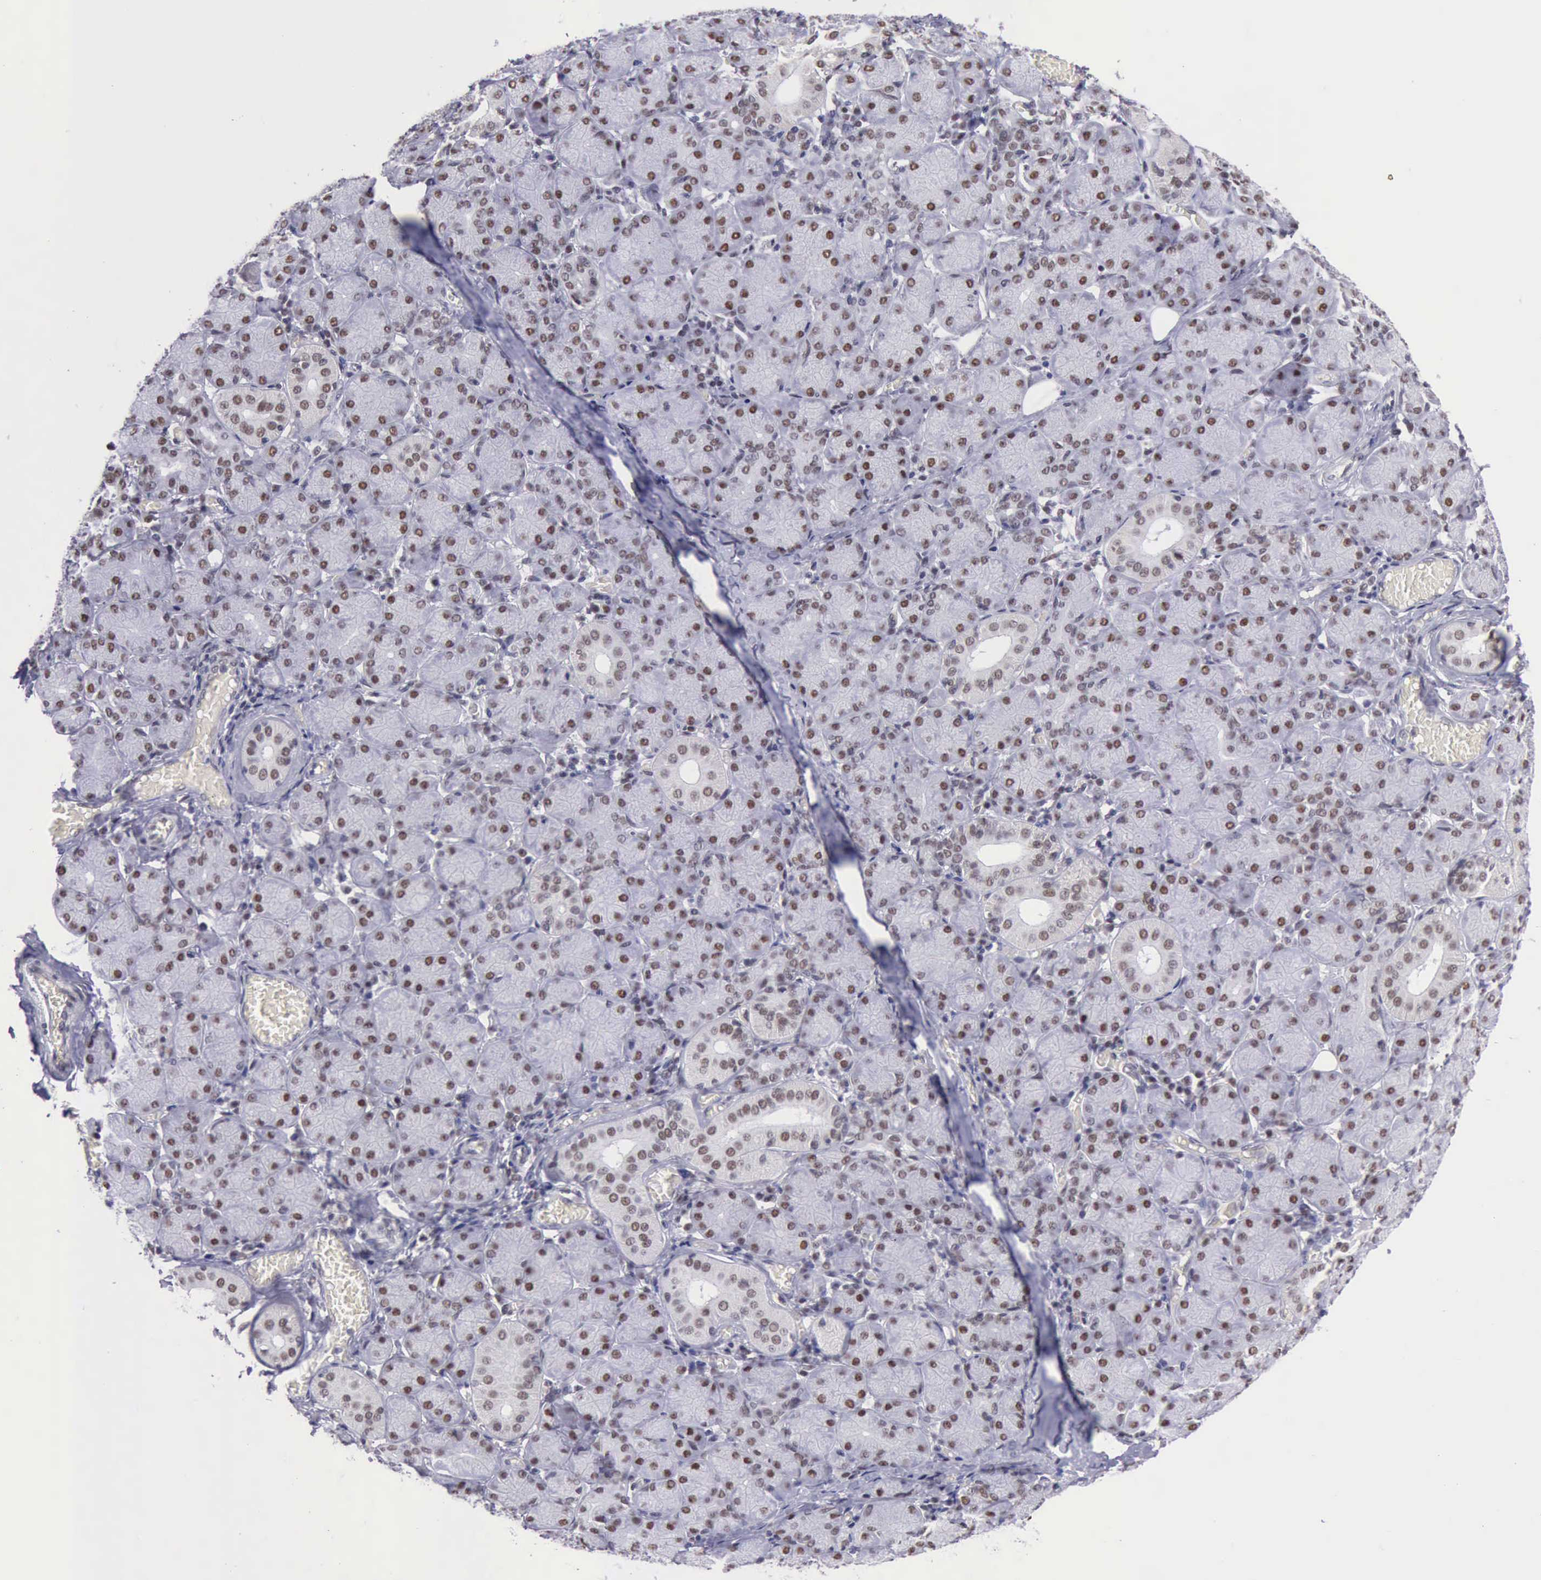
{"staining": {"intensity": "weak", "quantity": "25%-75%", "location": "nuclear"}, "tissue": "salivary gland", "cell_type": "Glandular cells", "image_type": "normal", "snomed": [{"axis": "morphology", "description": "Normal tissue, NOS"}, {"axis": "topography", "description": "Salivary gland"}], "caption": "High-power microscopy captured an IHC histopathology image of benign salivary gland, revealing weak nuclear expression in about 25%-75% of glandular cells. Nuclei are stained in blue.", "gene": "ERCC4", "patient": {"sex": "female", "age": 24}}